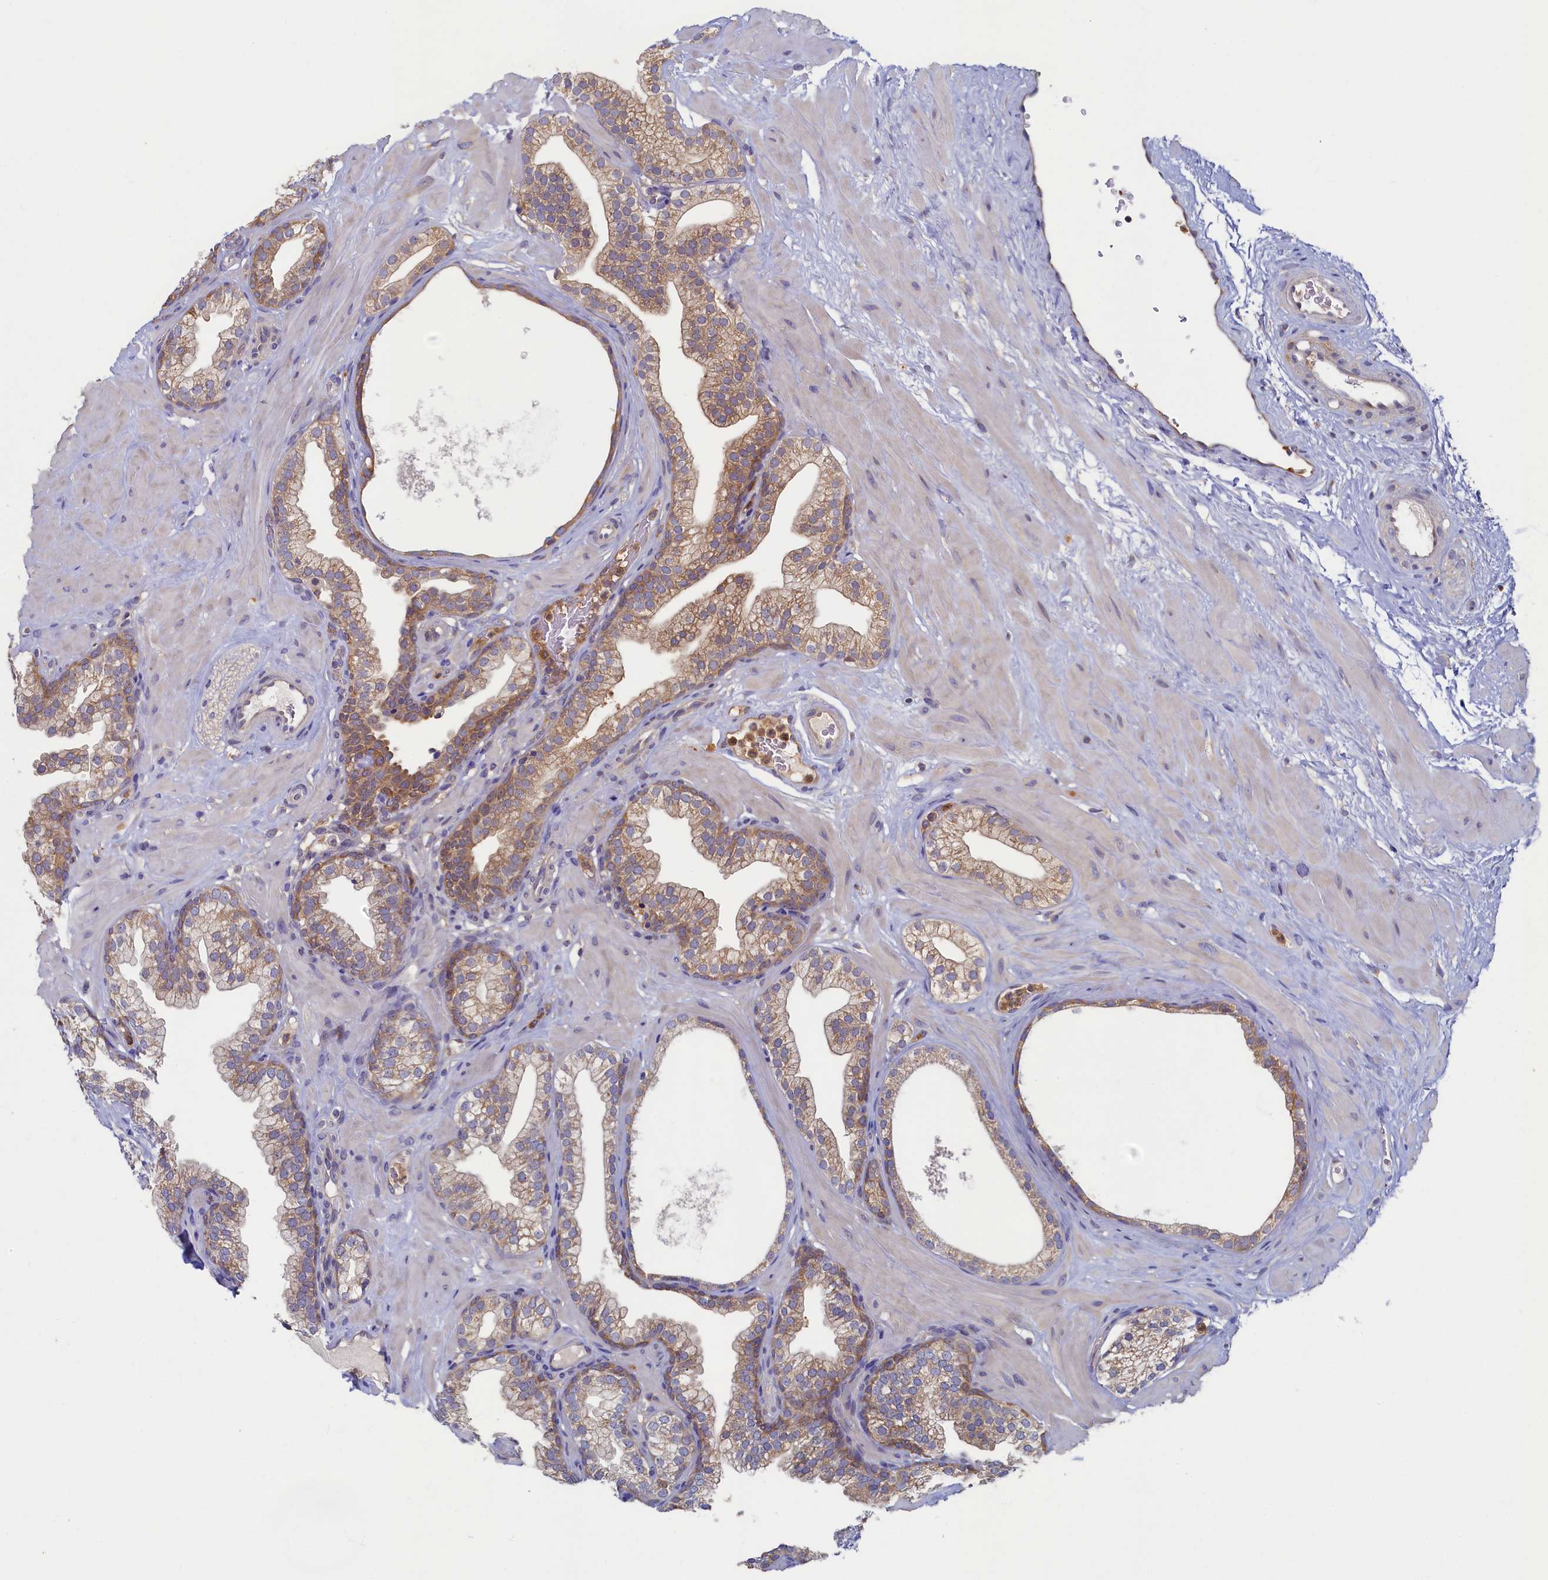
{"staining": {"intensity": "moderate", "quantity": "25%-75%", "location": "cytoplasmic/membranous"}, "tissue": "prostate", "cell_type": "Glandular cells", "image_type": "normal", "snomed": [{"axis": "morphology", "description": "Normal tissue, NOS"}, {"axis": "morphology", "description": "Urothelial carcinoma, Low grade"}, {"axis": "topography", "description": "Urinary bladder"}, {"axis": "topography", "description": "Prostate"}], "caption": "This image exhibits IHC staining of benign human prostate, with medium moderate cytoplasmic/membranous staining in about 25%-75% of glandular cells.", "gene": "TIMM8B", "patient": {"sex": "male", "age": 60}}